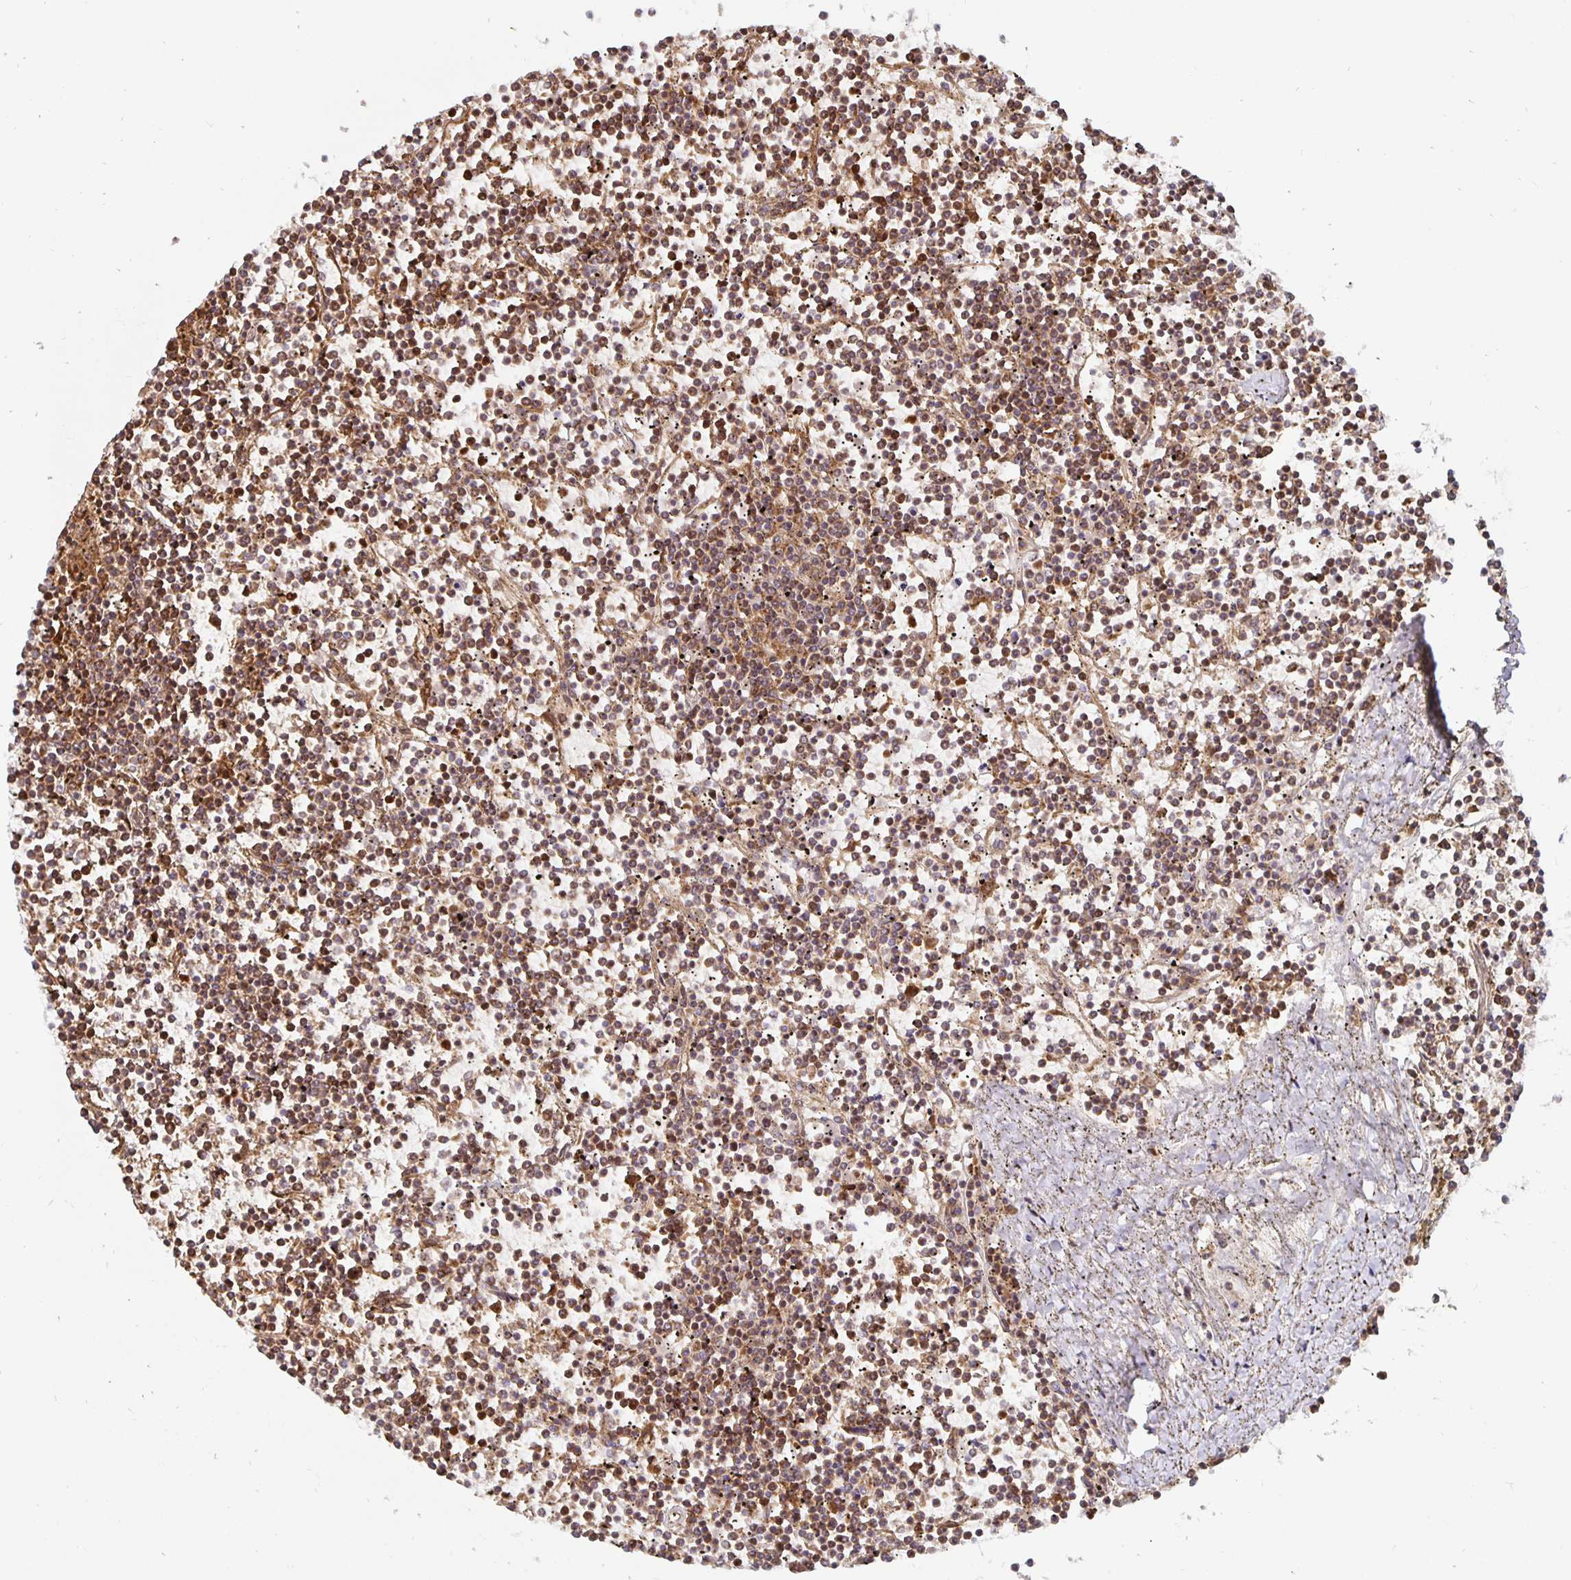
{"staining": {"intensity": "strong", "quantity": ">75%", "location": "cytoplasmic/membranous"}, "tissue": "lymphoma", "cell_type": "Tumor cells", "image_type": "cancer", "snomed": [{"axis": "morphology", "description": "Malignant lymphoma, non-Hodgkin's type, Low grade"}, {"axis": "topography", "description": "Spleen"}], "caption": "There is high levels of strong cytoplasmic/membranous positivity in tumor cells of malignant lymphoma, non-Hodgkin's type (low-grade), as demonstrated by immunohistochemical staining (brown color).", "gene": "MRPL28", "patient": {"sex": "female", "age": 19}}